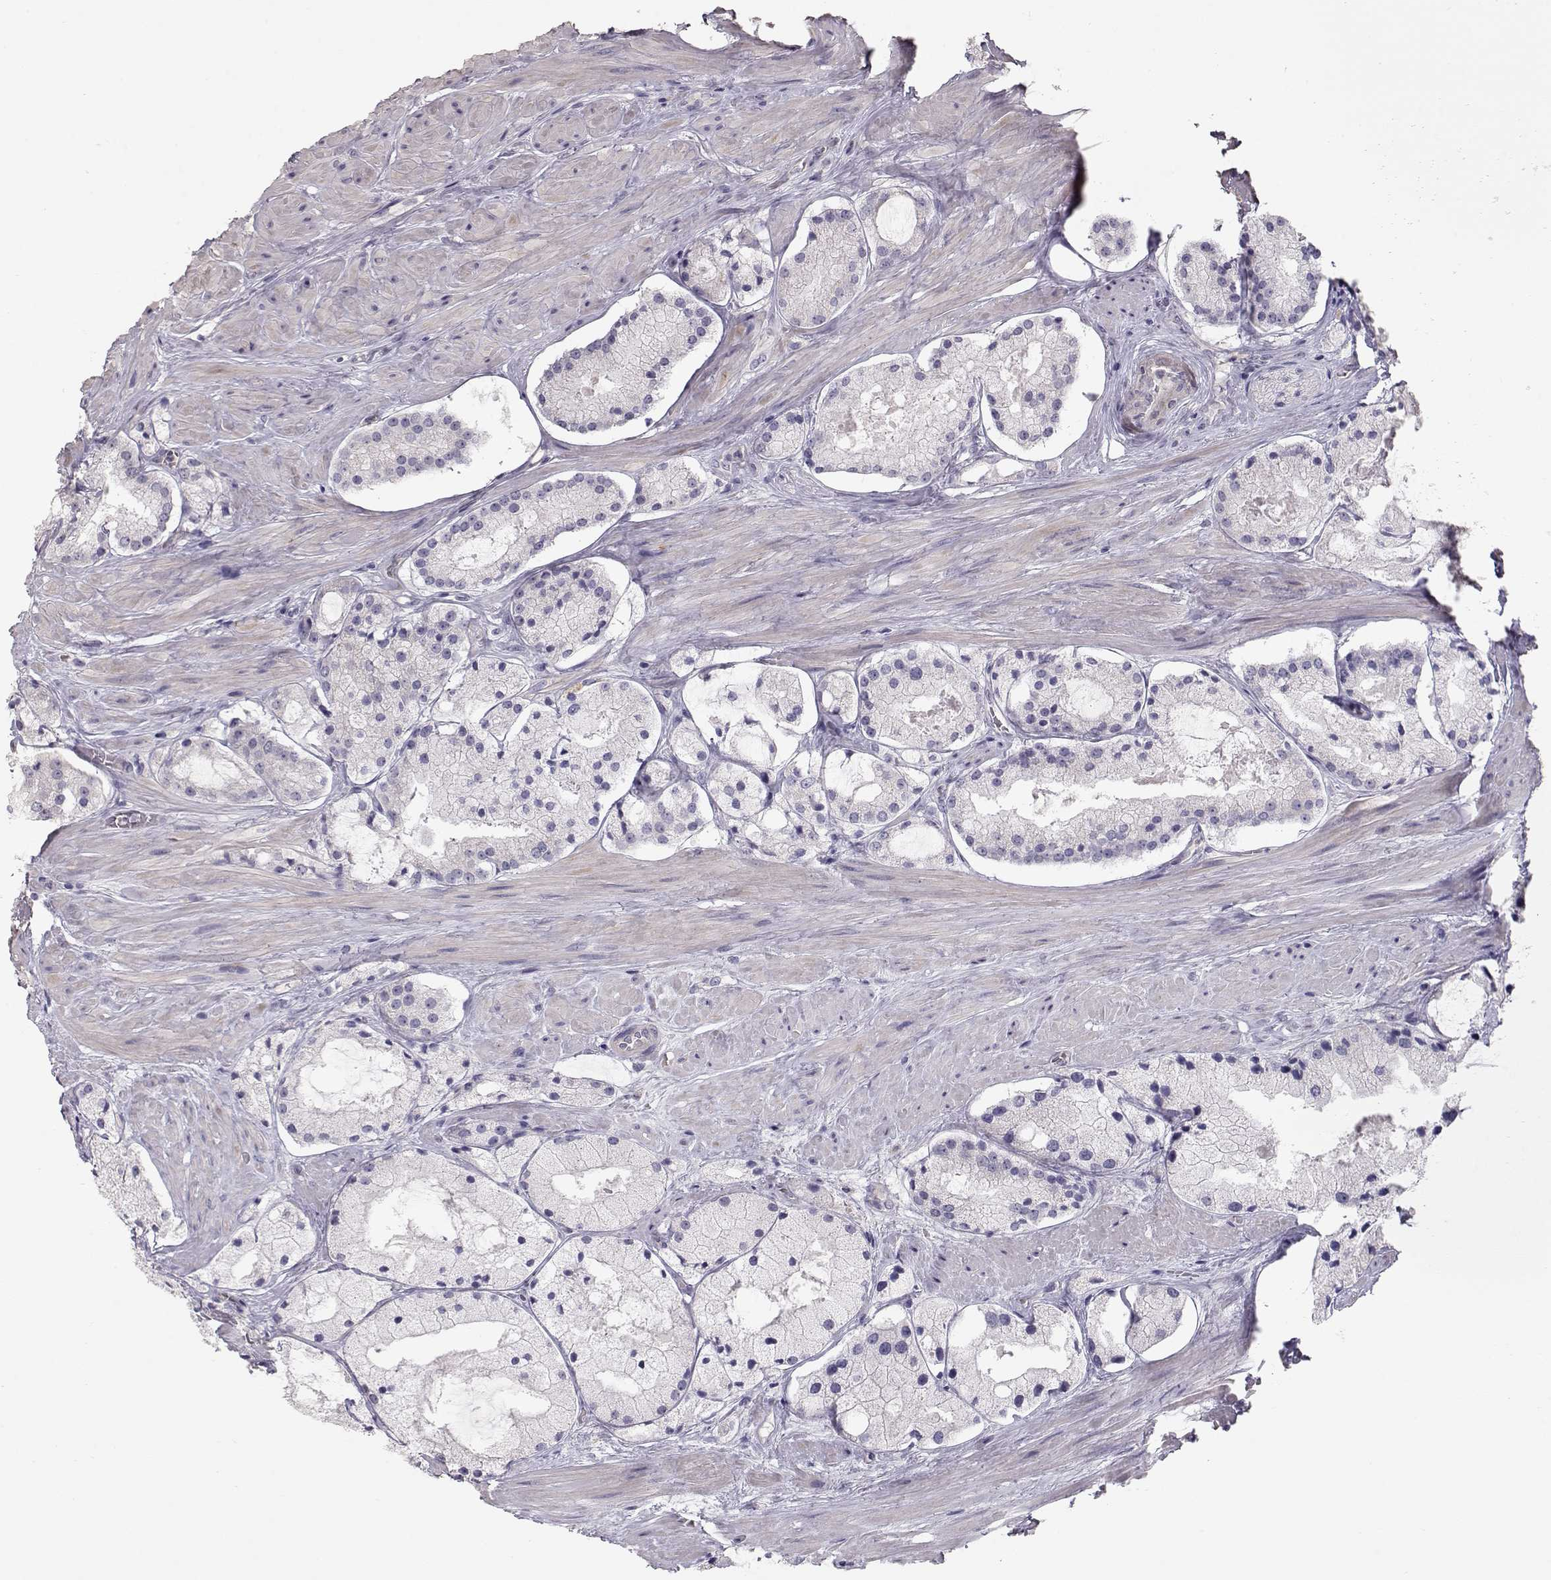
{"staining": {"intensity": "negative", "quantity": "none", "location": "none"}, "tissue": "prostate cancer", "cell_type": "Tumor cells", "image_type": "cancer", "snomed": [{"axis": "morphology", "description": "Adenocarcinoma, NOS"}, {"axis": "morphology", "description": "Adenocarcinoma, High grade"}, {"axis": "topography", "description": "Prostate"}], "caption": "Adenocarcinoma (high-grade) (prostate) was stained to show a protein in brown. There is no significant positivity in tumor cells.", "gene": "SLC18A1", "patient": {"sex": "male", "age": 64}}